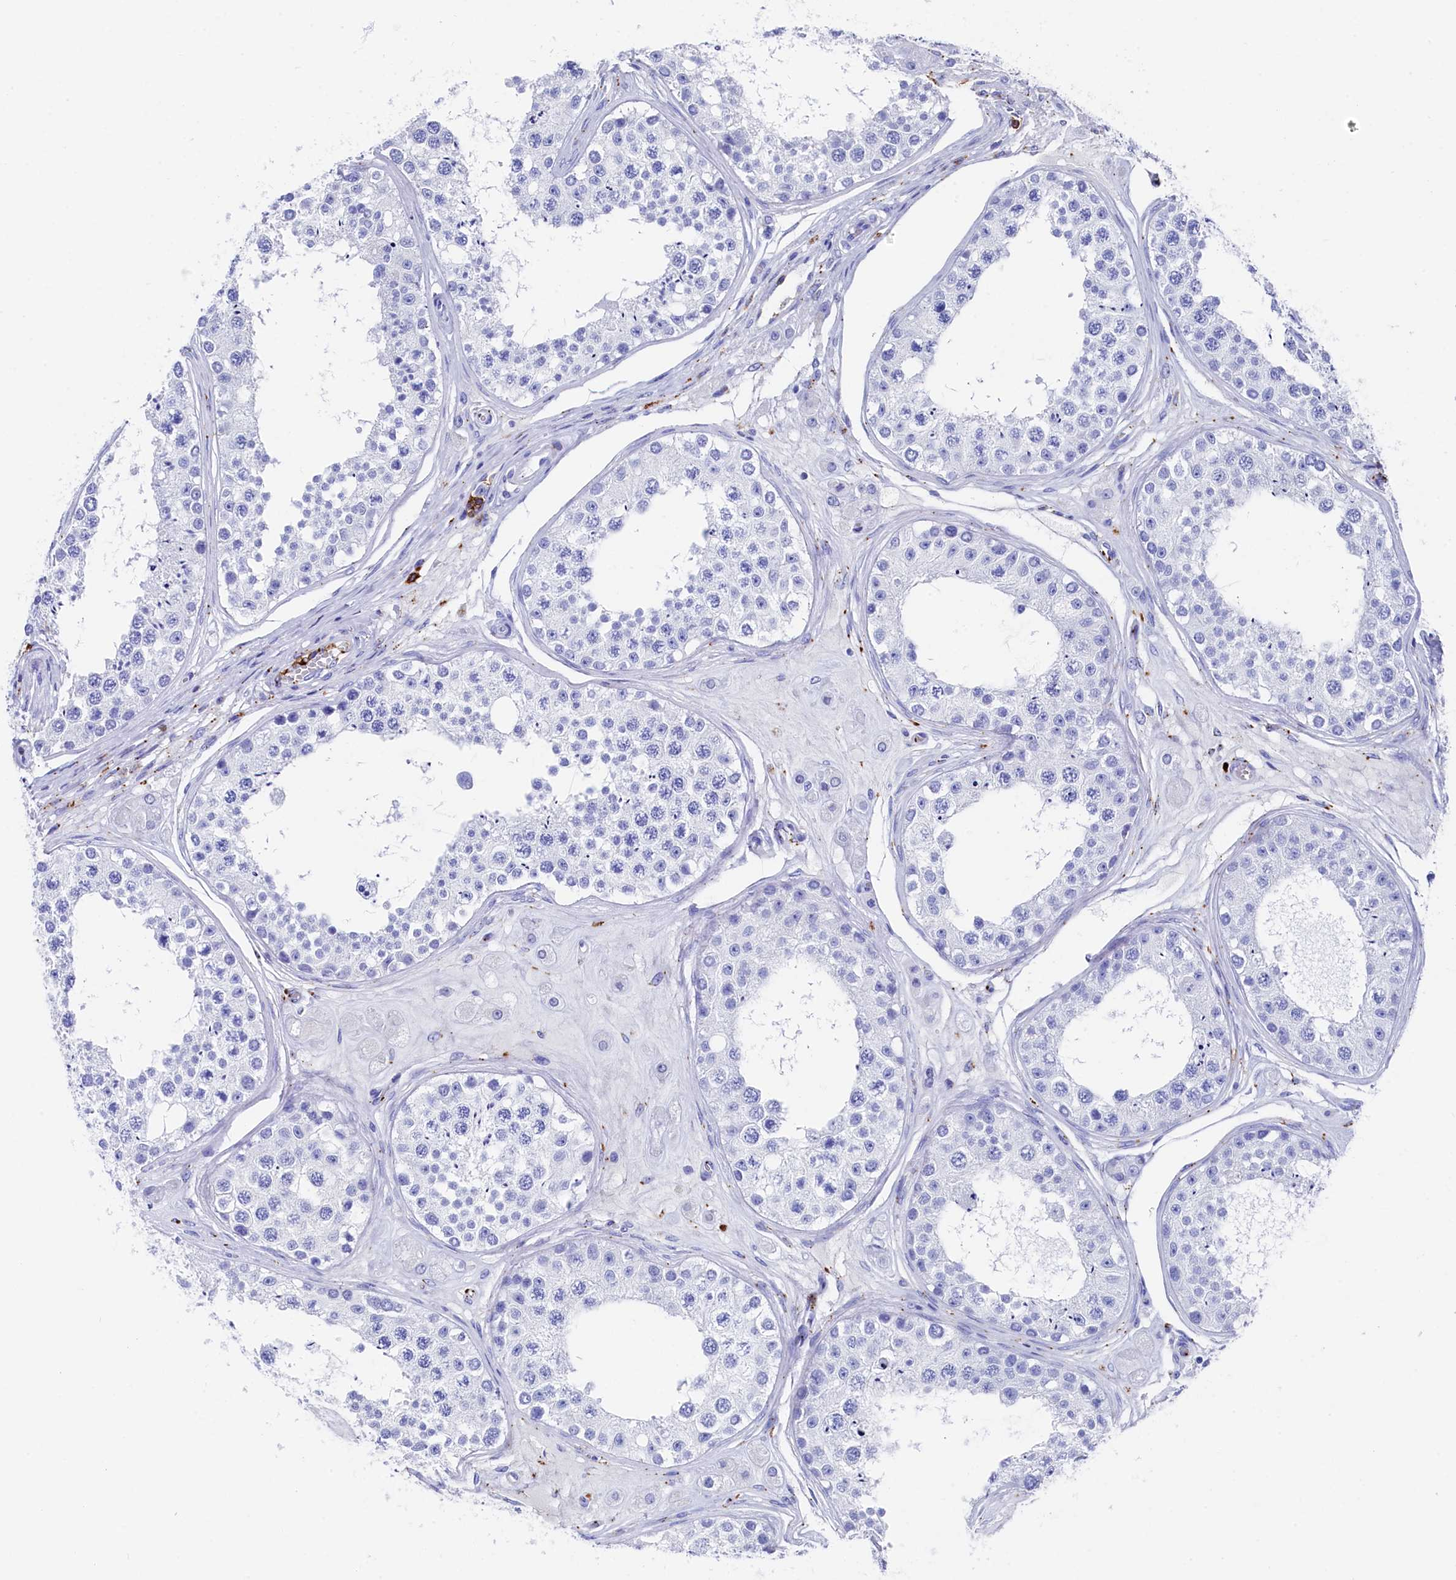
{"staining": {"intensity": "negative", "quantity": "none", "location": "none"}, "tissue": "testis", "cell_type": "Cells in seminiferous ducts", "image_type": "normal", "snomed": [{"axis": "morphology", "description": "Normal tissue, NOS"}, {"axis": "topography", "description": "Testis"}], "caption": "There is no significant positivity in cells in seminiferous ducts of testis. Brightfield microscopy of immunohistochemistry (IHC) stained with DAB (brown) and hematoxylin (blue), captured at high magnification.", "gene": "PLAC8", "patient": {"sex": "male", "age": 25}}